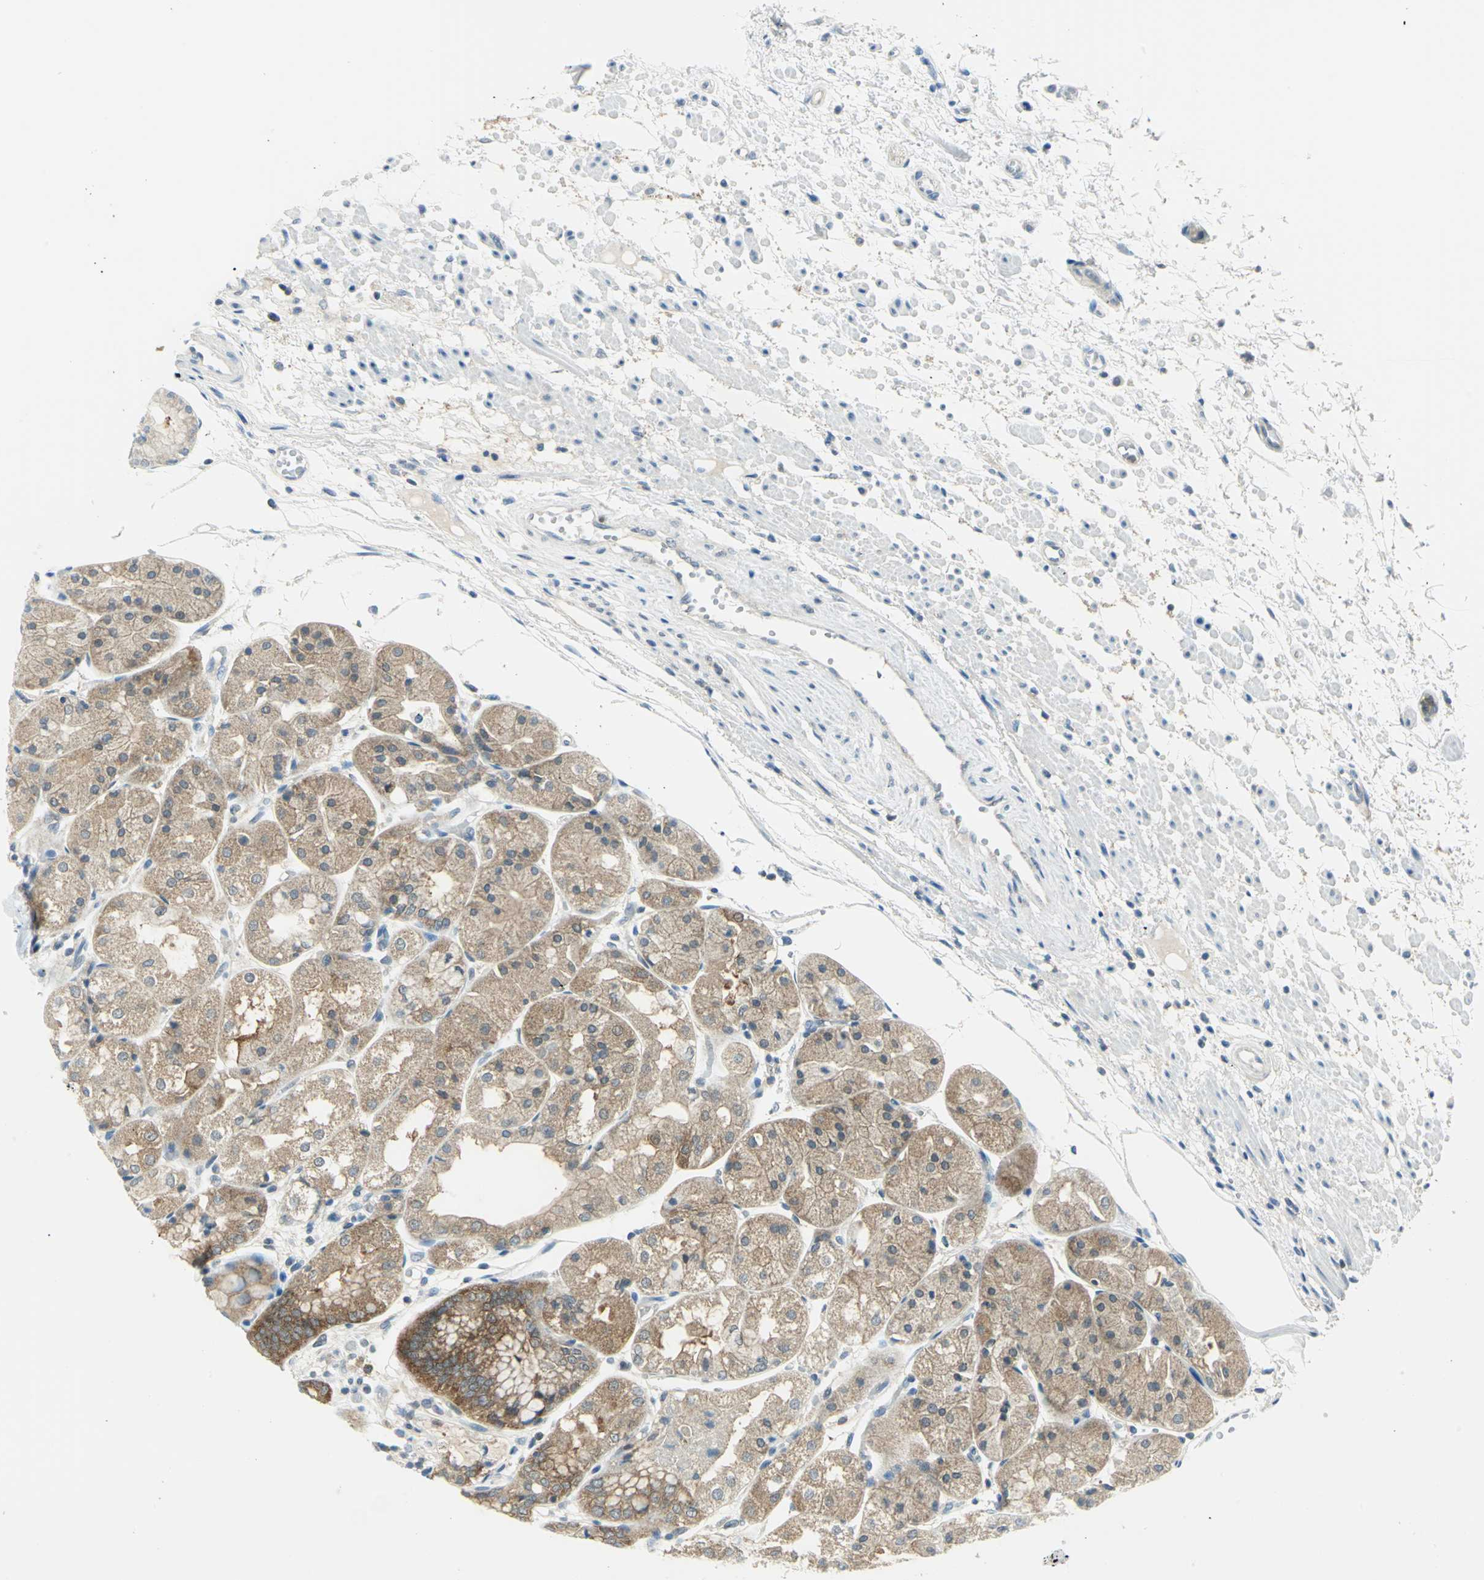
{"staining": {"intensity": "strong", "quantity": "25%-75%", "location": "cytoplasmic/membranous"}, "tissue": "stomach", "cell_type": "Glandular cells", "image_type": "normal", "snomed": [{"axis": "morphology", "description": "Normal tissue, NOS"}, {"axis": "topography", "description": "Stomach, upper"}], "caption": "Normal stomach exhibits strong cytoplasmic/membranous positivity in approximately 25%-75% of glandular cells.", "gene": "ALDOA", "patient": {"sex": "male", "age": 72}}